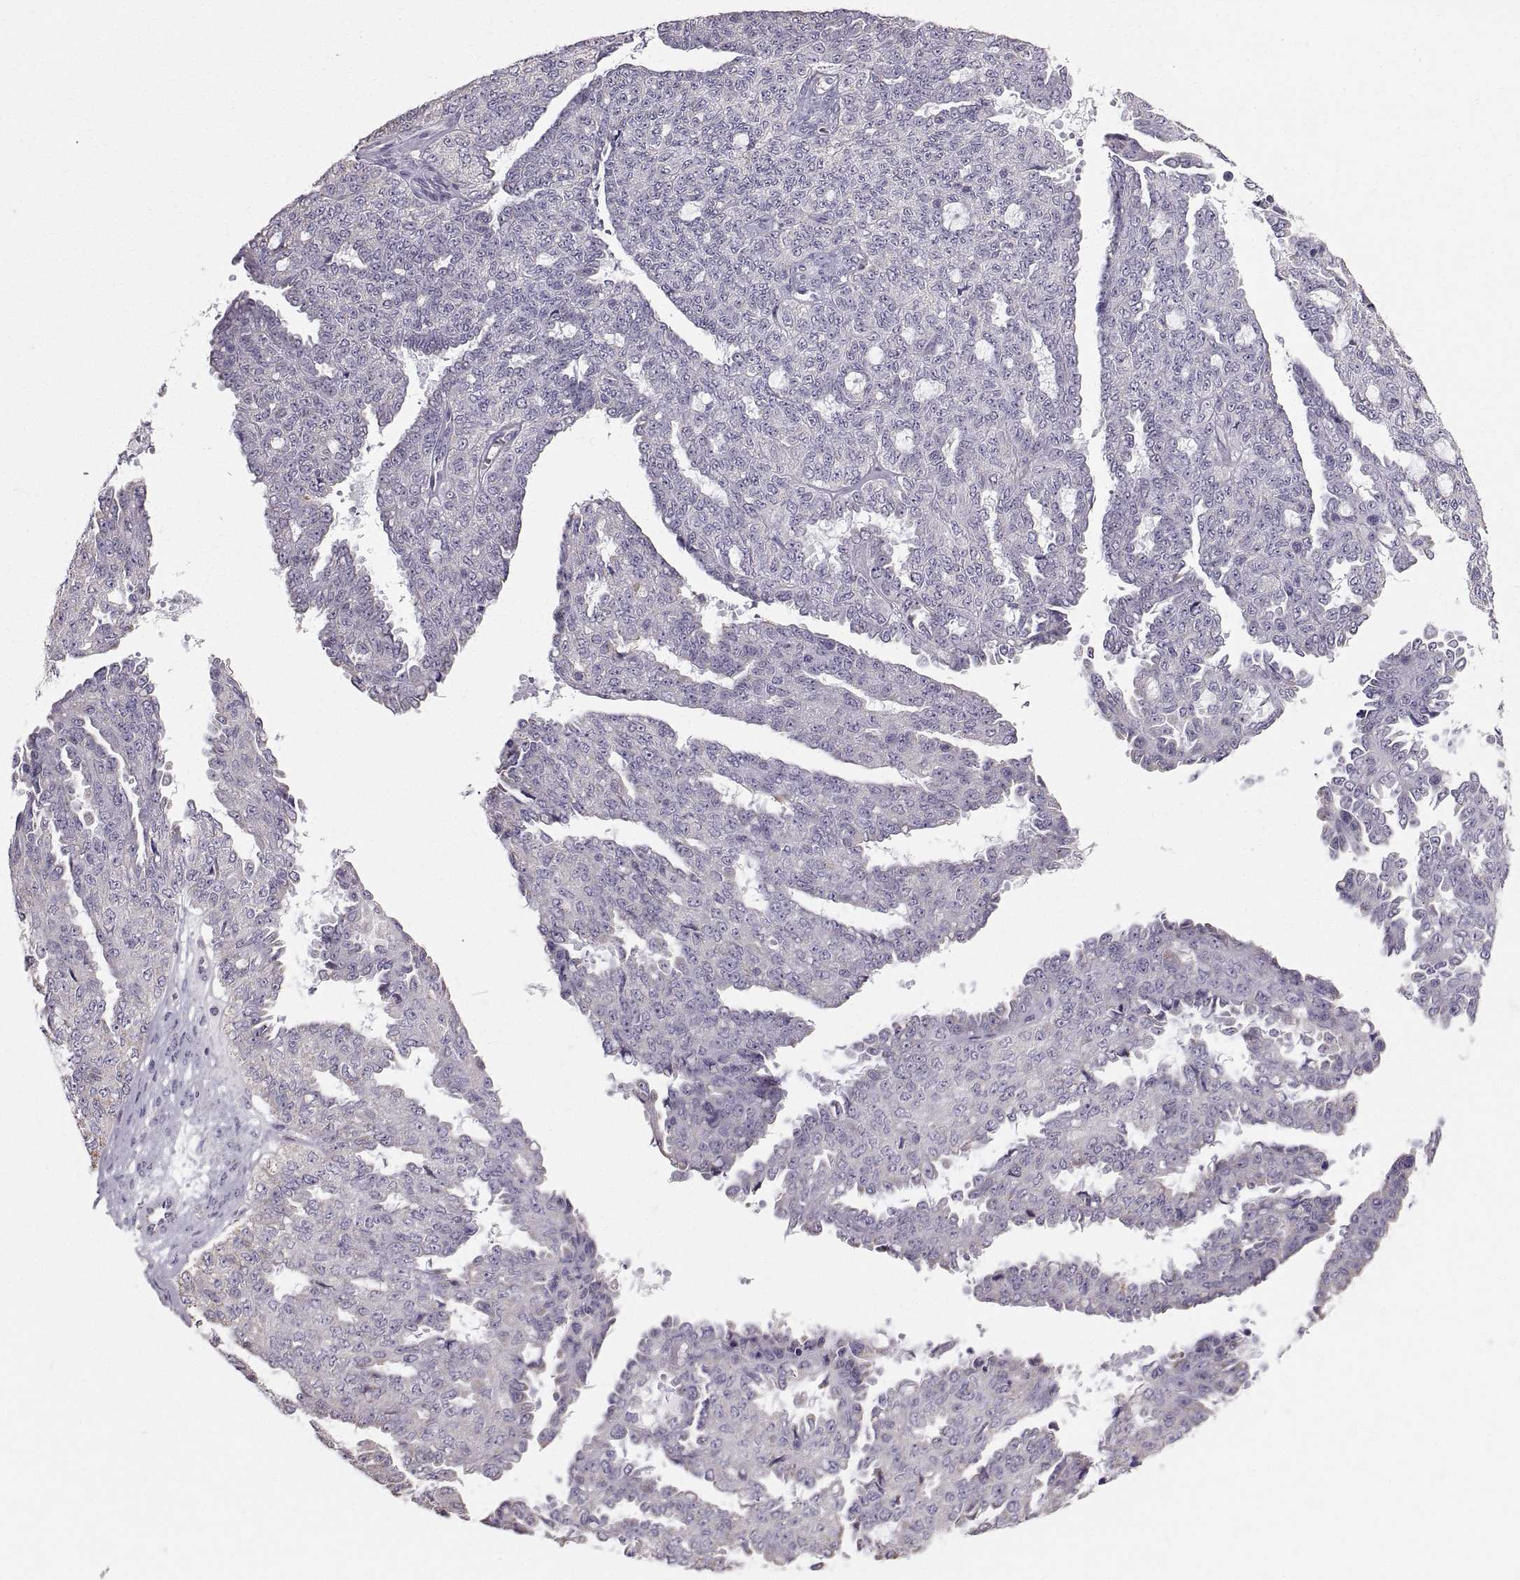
{"staining": {"intensity": "negative", "quantity": "none", "location": "none"}, "tissue": "ovarian cancer", "cell_type": "Tumor cells", "image_type": "cancer", "snomed": [{"axis": "morphology", "description": "Cystadenocarcinoma, serous, NOS"}, {"axis": "topography", "description": "Ovary"}], "caption": "A high-resolution photomicrograph shows immunohistochemistry staining of ovarian cancer (serous cystadenocarcinoma), which shows no significant positivity in tumor cells. (DAB (3,3'-diaminobenzidine) immunohistochemistry (IHC), high magnification).", "gene": "STMND1", "patient": {"sex": "female", "age": 71}}